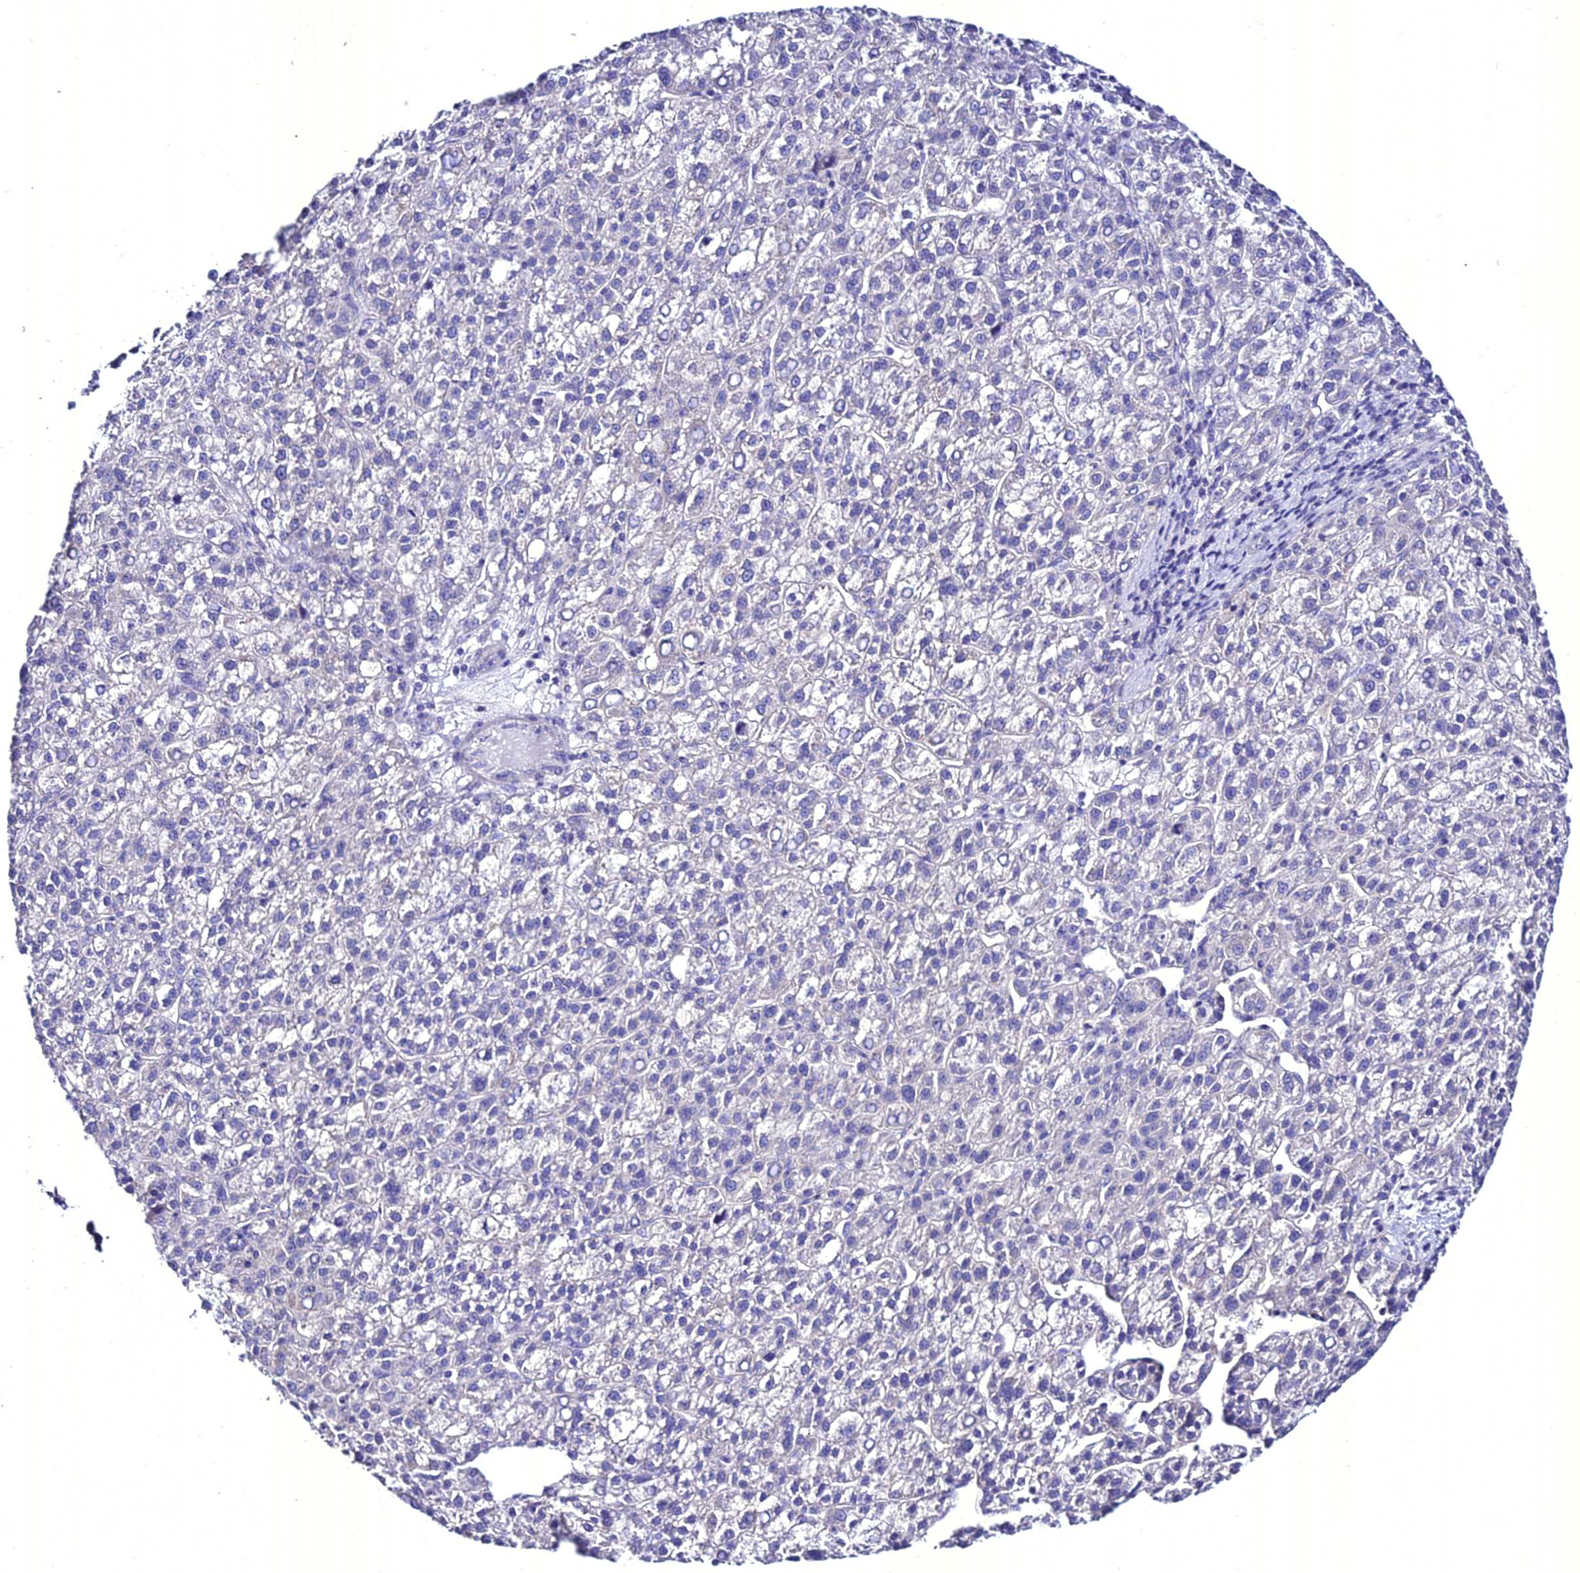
{"staining": {"intensity": "negative", "quantity": "none", "location": "none"}, "tissue": "liver cancer", "cell_type": "Tumor cells", "image_type": "cancer", "snomed": [{"axis": "morphology", "description": "Carcinoma, Hepatocellular, NOS"}, {"axis": "topography", "description": "Liver"}], "caption": "DAB immunohistochemical staining of human liver hepatocellular carcinoma displays no significant positivity in tumor cells.", "gene": "ATG16L2", "patient": {"sex": "female", "age": 58}}